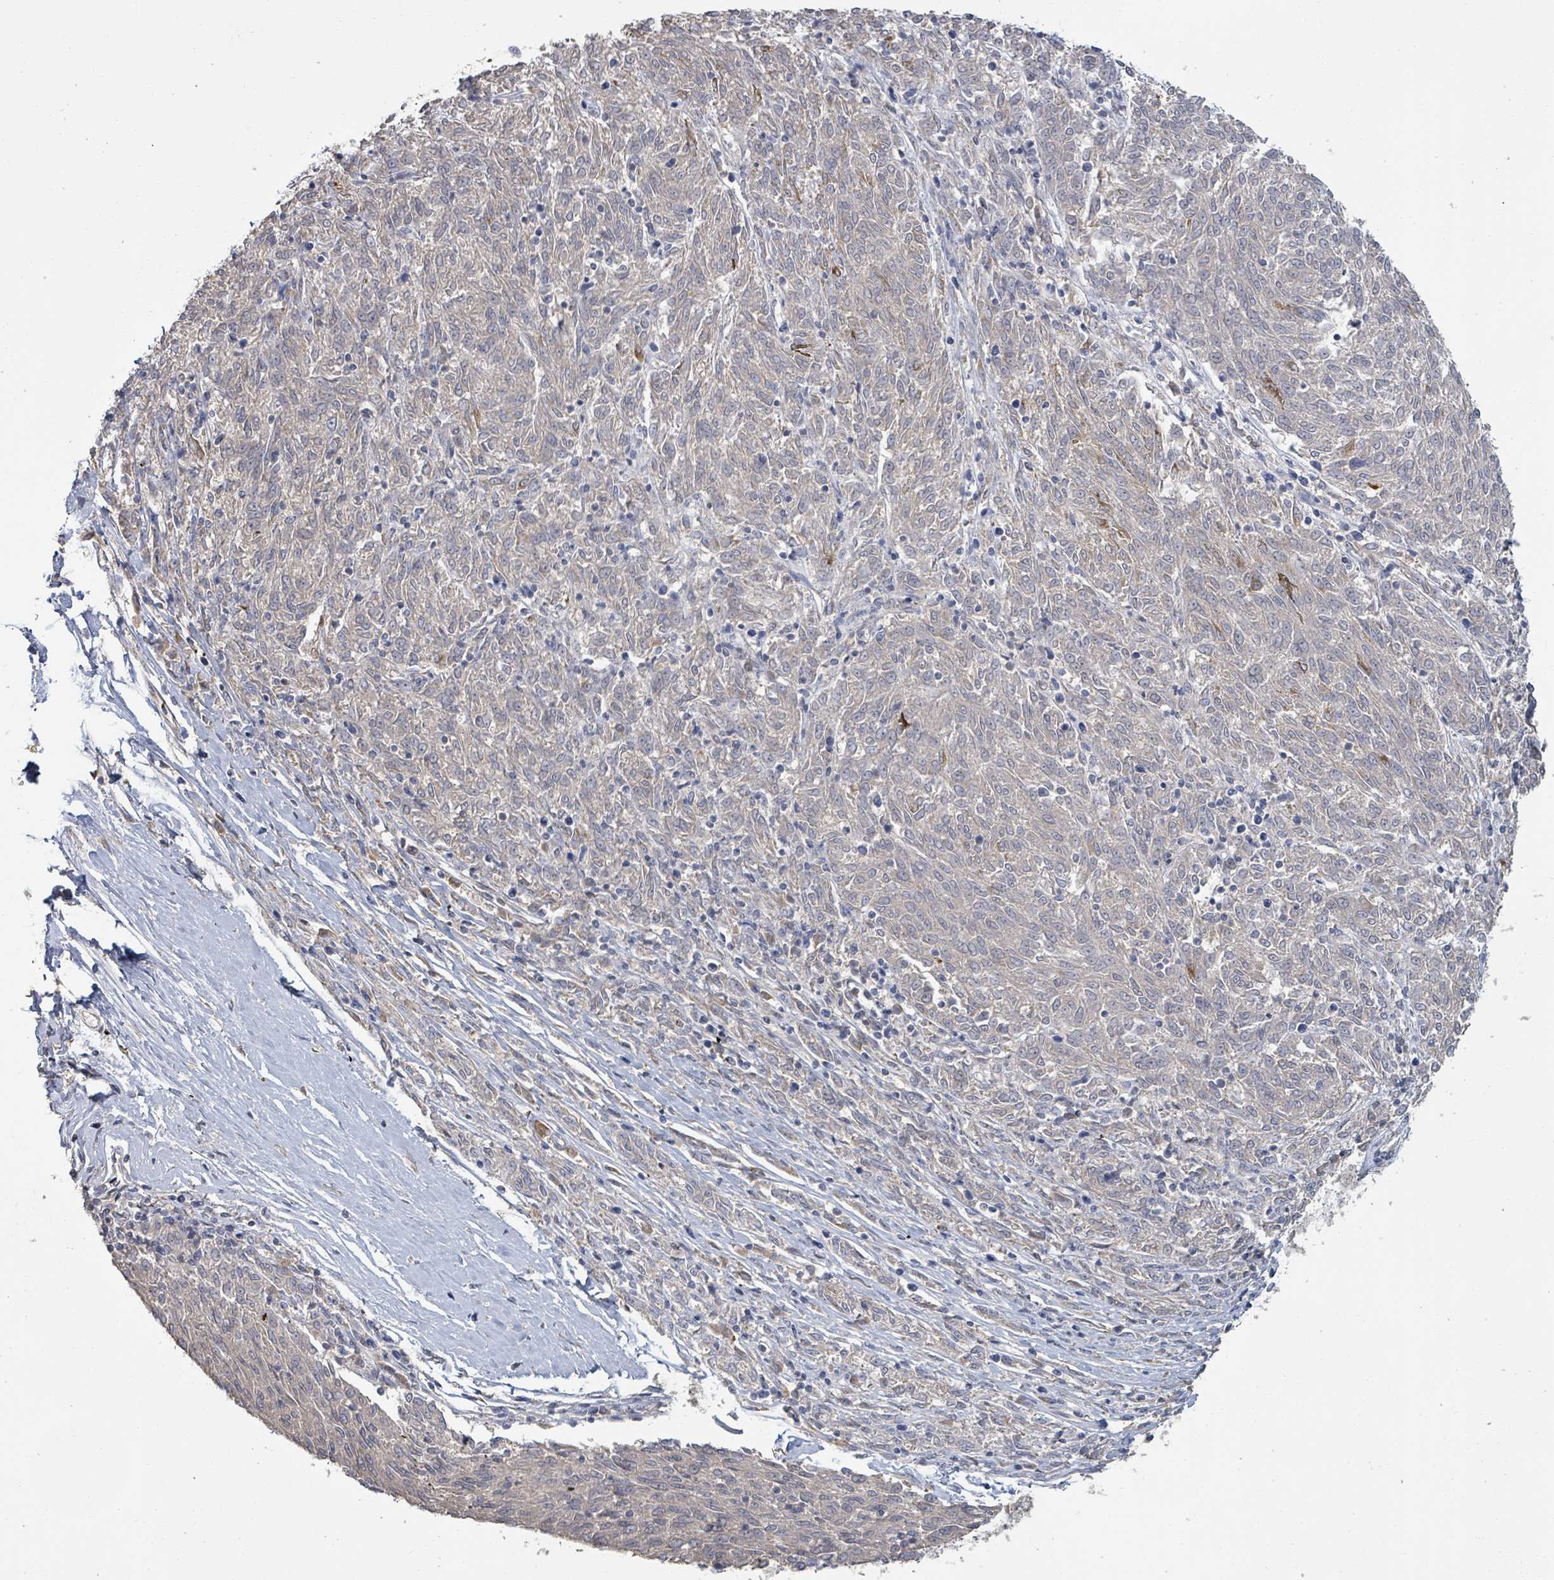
{"staining": {"intensity": "negative", "quantity": "none", "location": "none"}, "tissue": "melanoma", "cell_type": "Tumor cells", "image_type": "cancer", "snomed": [{"axis": "morphology", "description": "Malignant melanoma, NOS"}, {"axis": "topography", "description": "Skin"}], "caption": "The immunohistochemistry micrograph has no significant expression in tumor cells of melanoma tissue.", "gene": "KCNS2", "patient": {"sex": "female", "age": 72}}